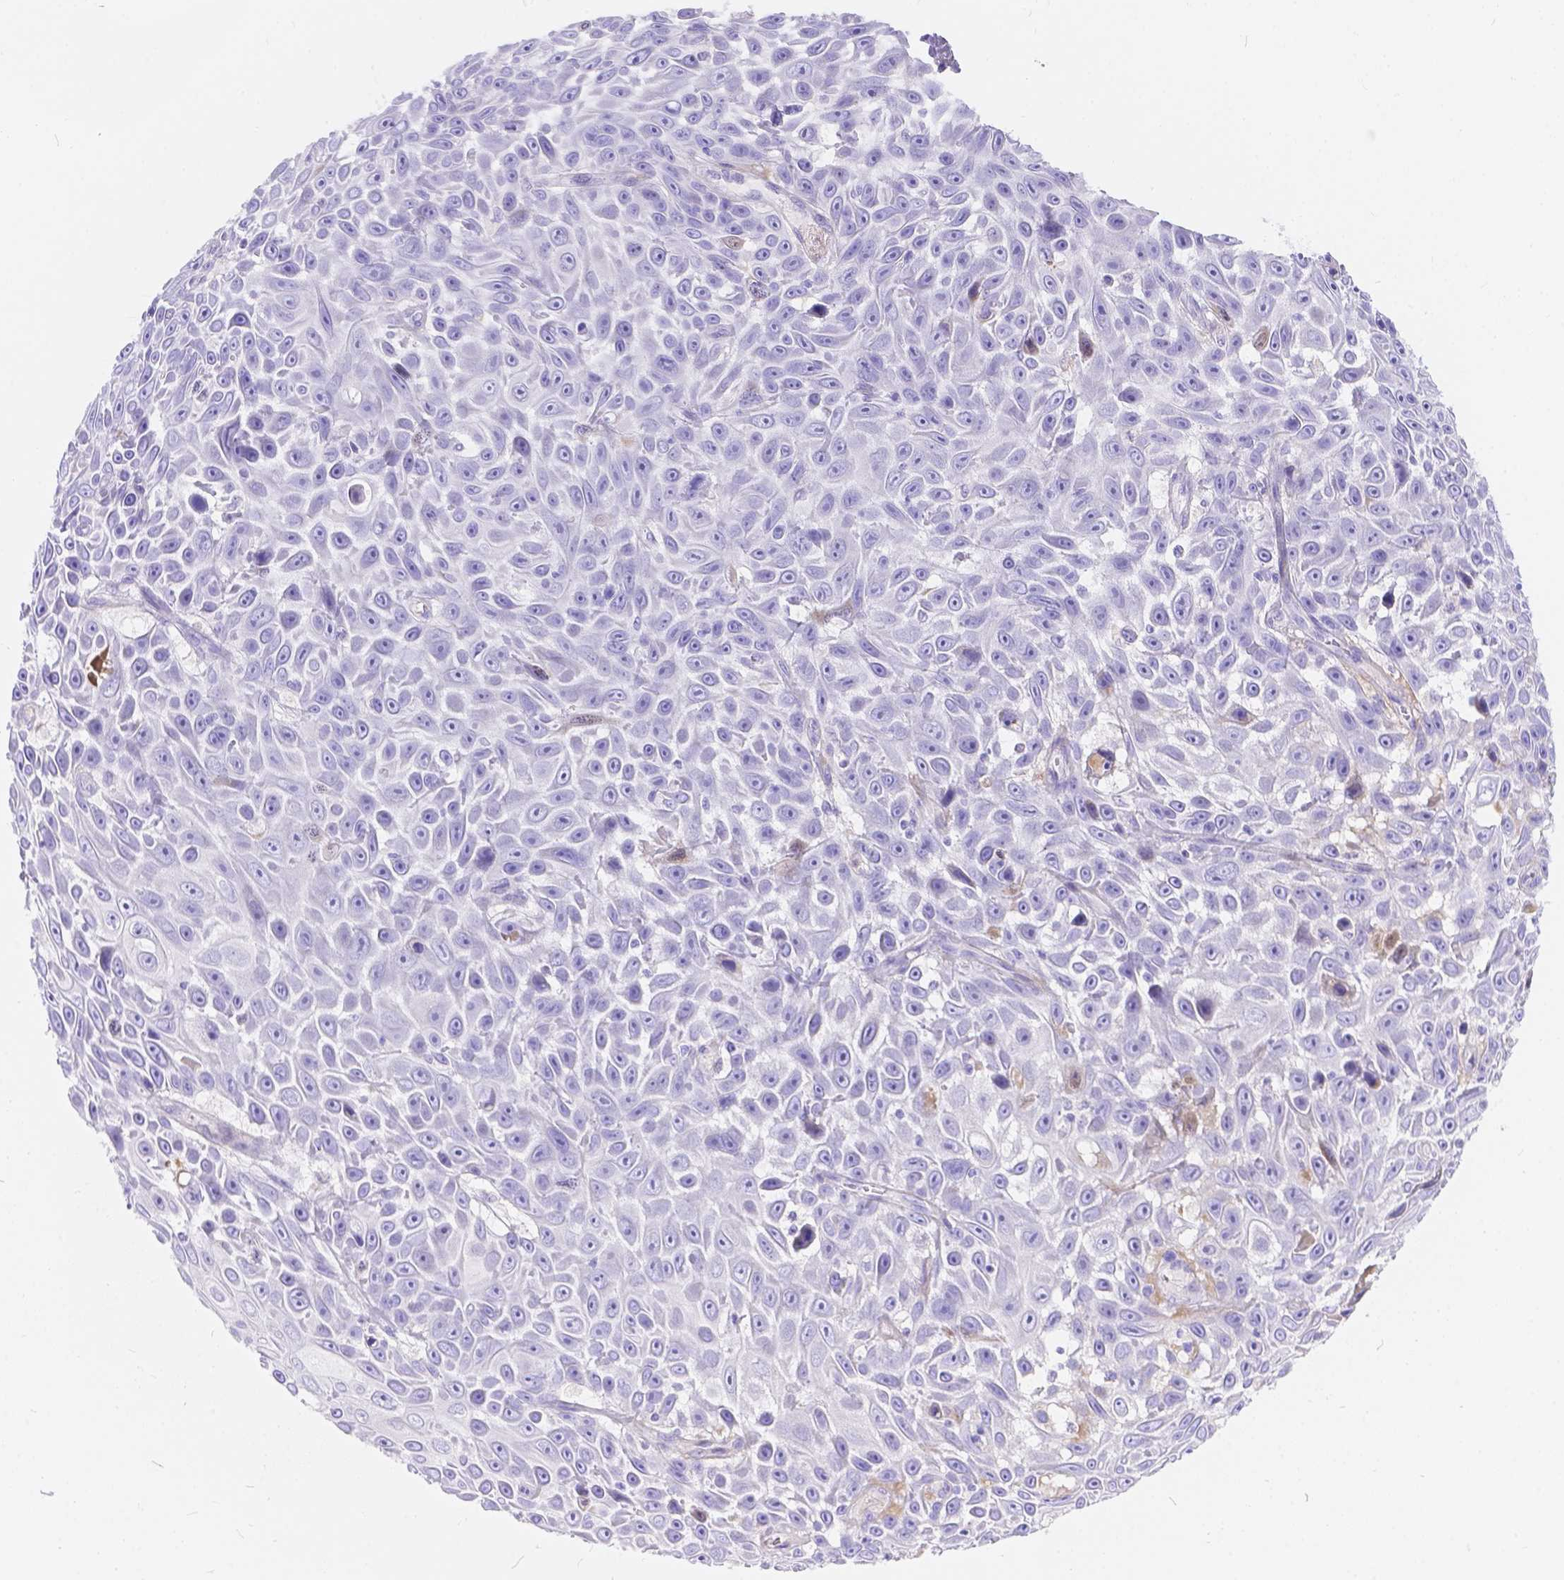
{"staining": {"intensity": "negative", "quantity": "none", "location": "none"}, "tissue": "skin cancer", "cell_type": "Tumor cells", "image_type": "cancer", "snomed": [{"axis": "morphology", "description": "Squamous cell carcinoma, NOS"}, {"axis": "topography", "description": "Skin"}], "caption": "Histopathology image shows no protein expression in tumor cells of skin cancer tissue.", "gene": "KLHL10", "patient": {"sex": "male", "age": 82}}